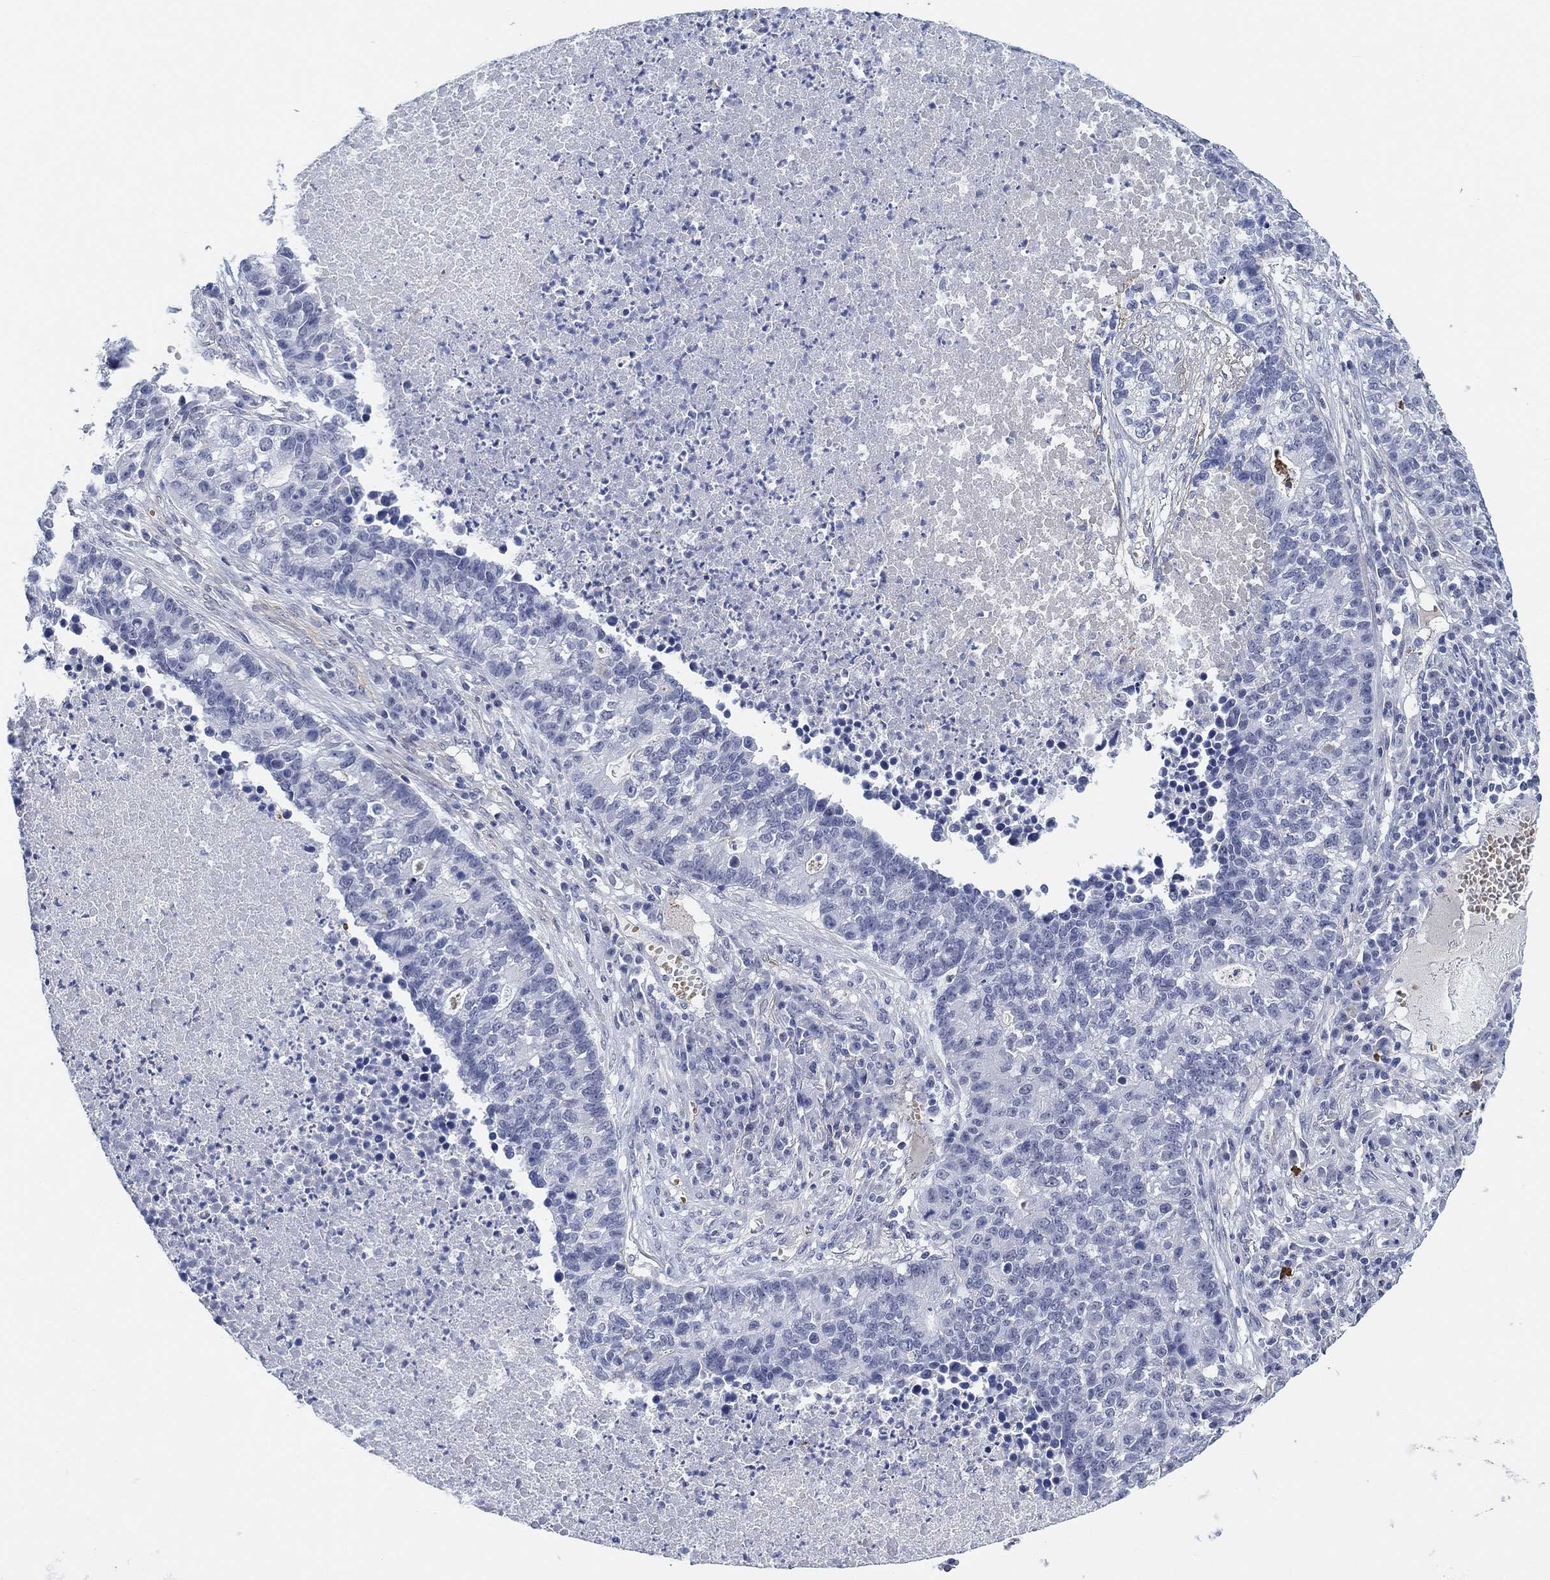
{"staining": {"intensity": "negative", "quantity": "none", "location": "none"}, "tissue": "lung cancer", "cell_type": "Tumor cells", "image_type": "cancer", "snomed": [{"axis": "morphology", "description": "Adenocarcinoma, NOS"}, {"axis": "topography", "description": "Lung"}], "caption": "DAB (3,3'-diaminobenzidine) immunohistochemical staining of lung adenocarcinoma displays no significant staining in tumor cells.", "gene": "PAX6", "patient": {"sex": "male", "age": 57}}